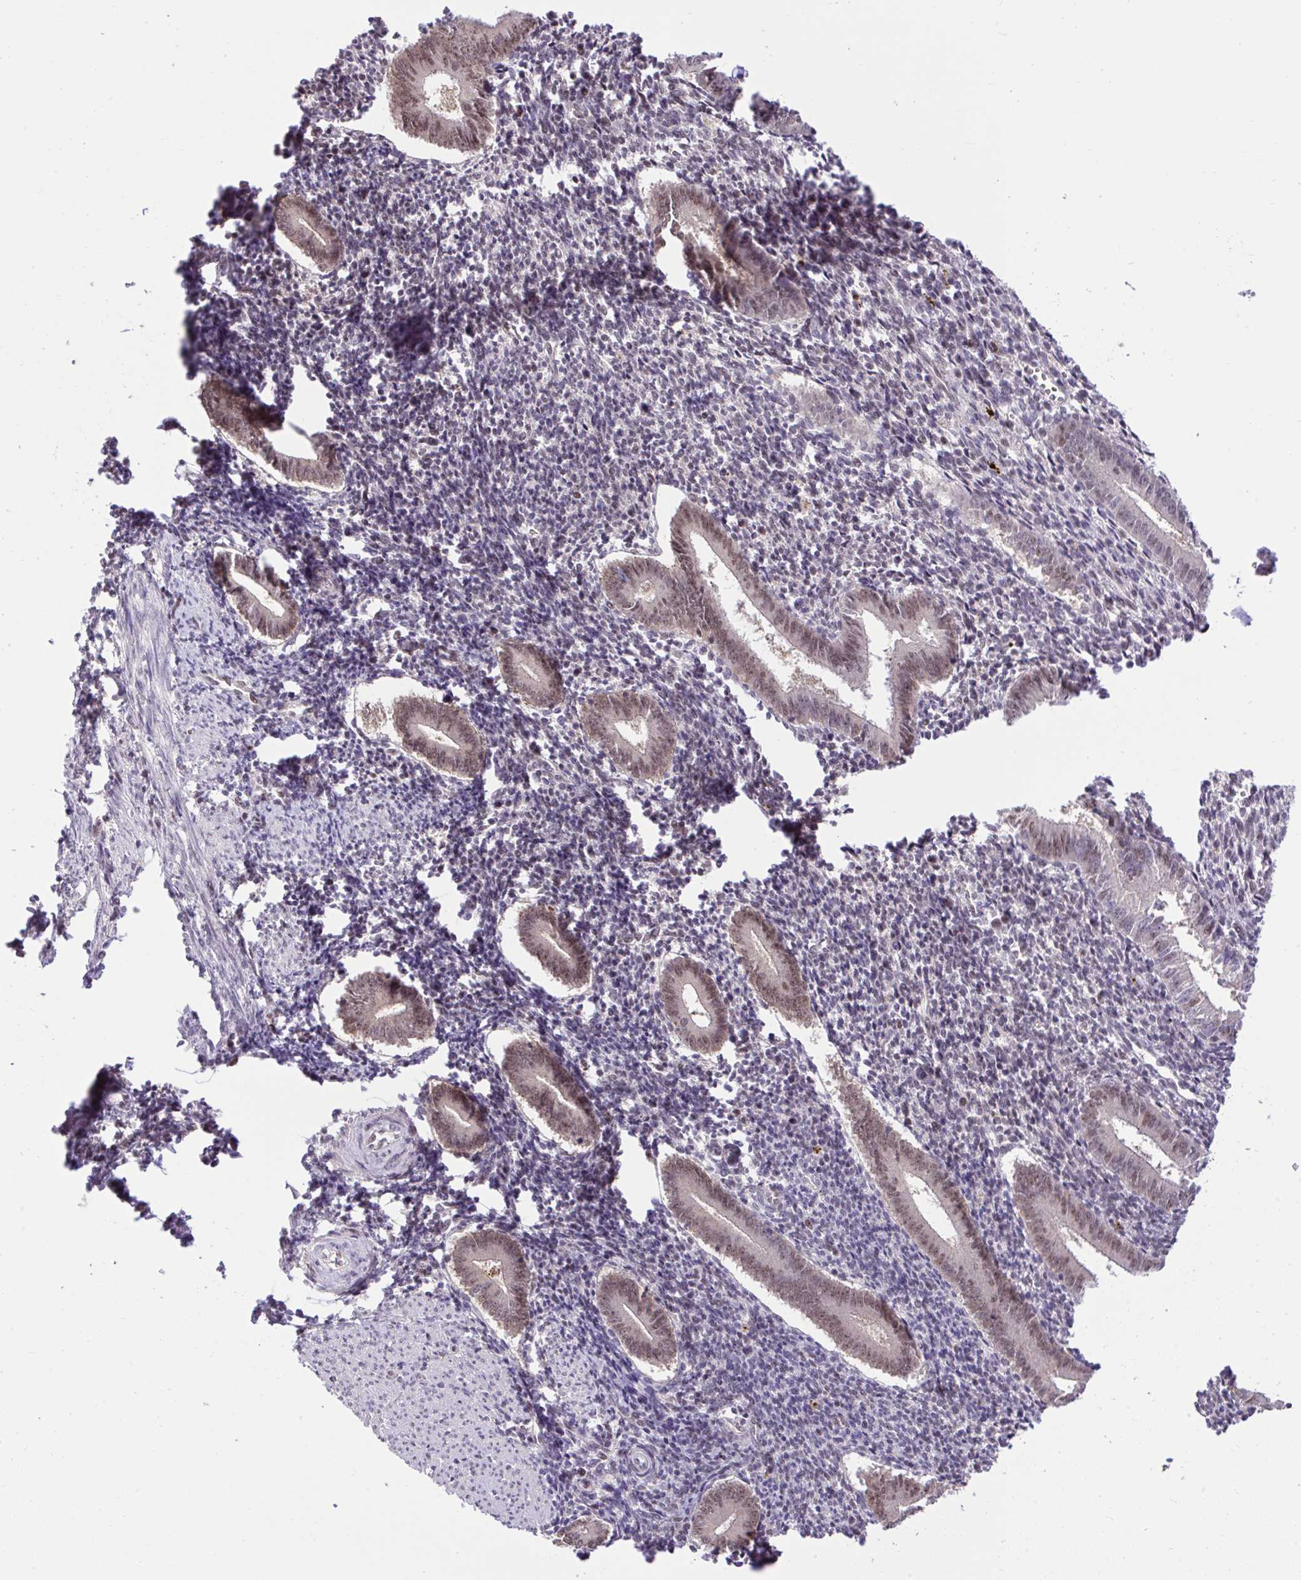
{"staining": {"intensity": "negative", "quantity": "none", "location": "none"}, "tissue": "endometrium", "cell_type": "Cells in endometrial stroma", "image_type": "normal", "snomed": [{"axis": "morphology", "description": "Normal tissue, NOS"}, {"axis": "topography", "description": "Endometrium"}], "caption": "High power microscopy micrograph of an immunohistochemistry (IHC) image of benign endometrium, revealing no significant staining in cells in endometrial stroma.", "gene": "GLIS3", "patient": {"sex": "female", "age": 25}}